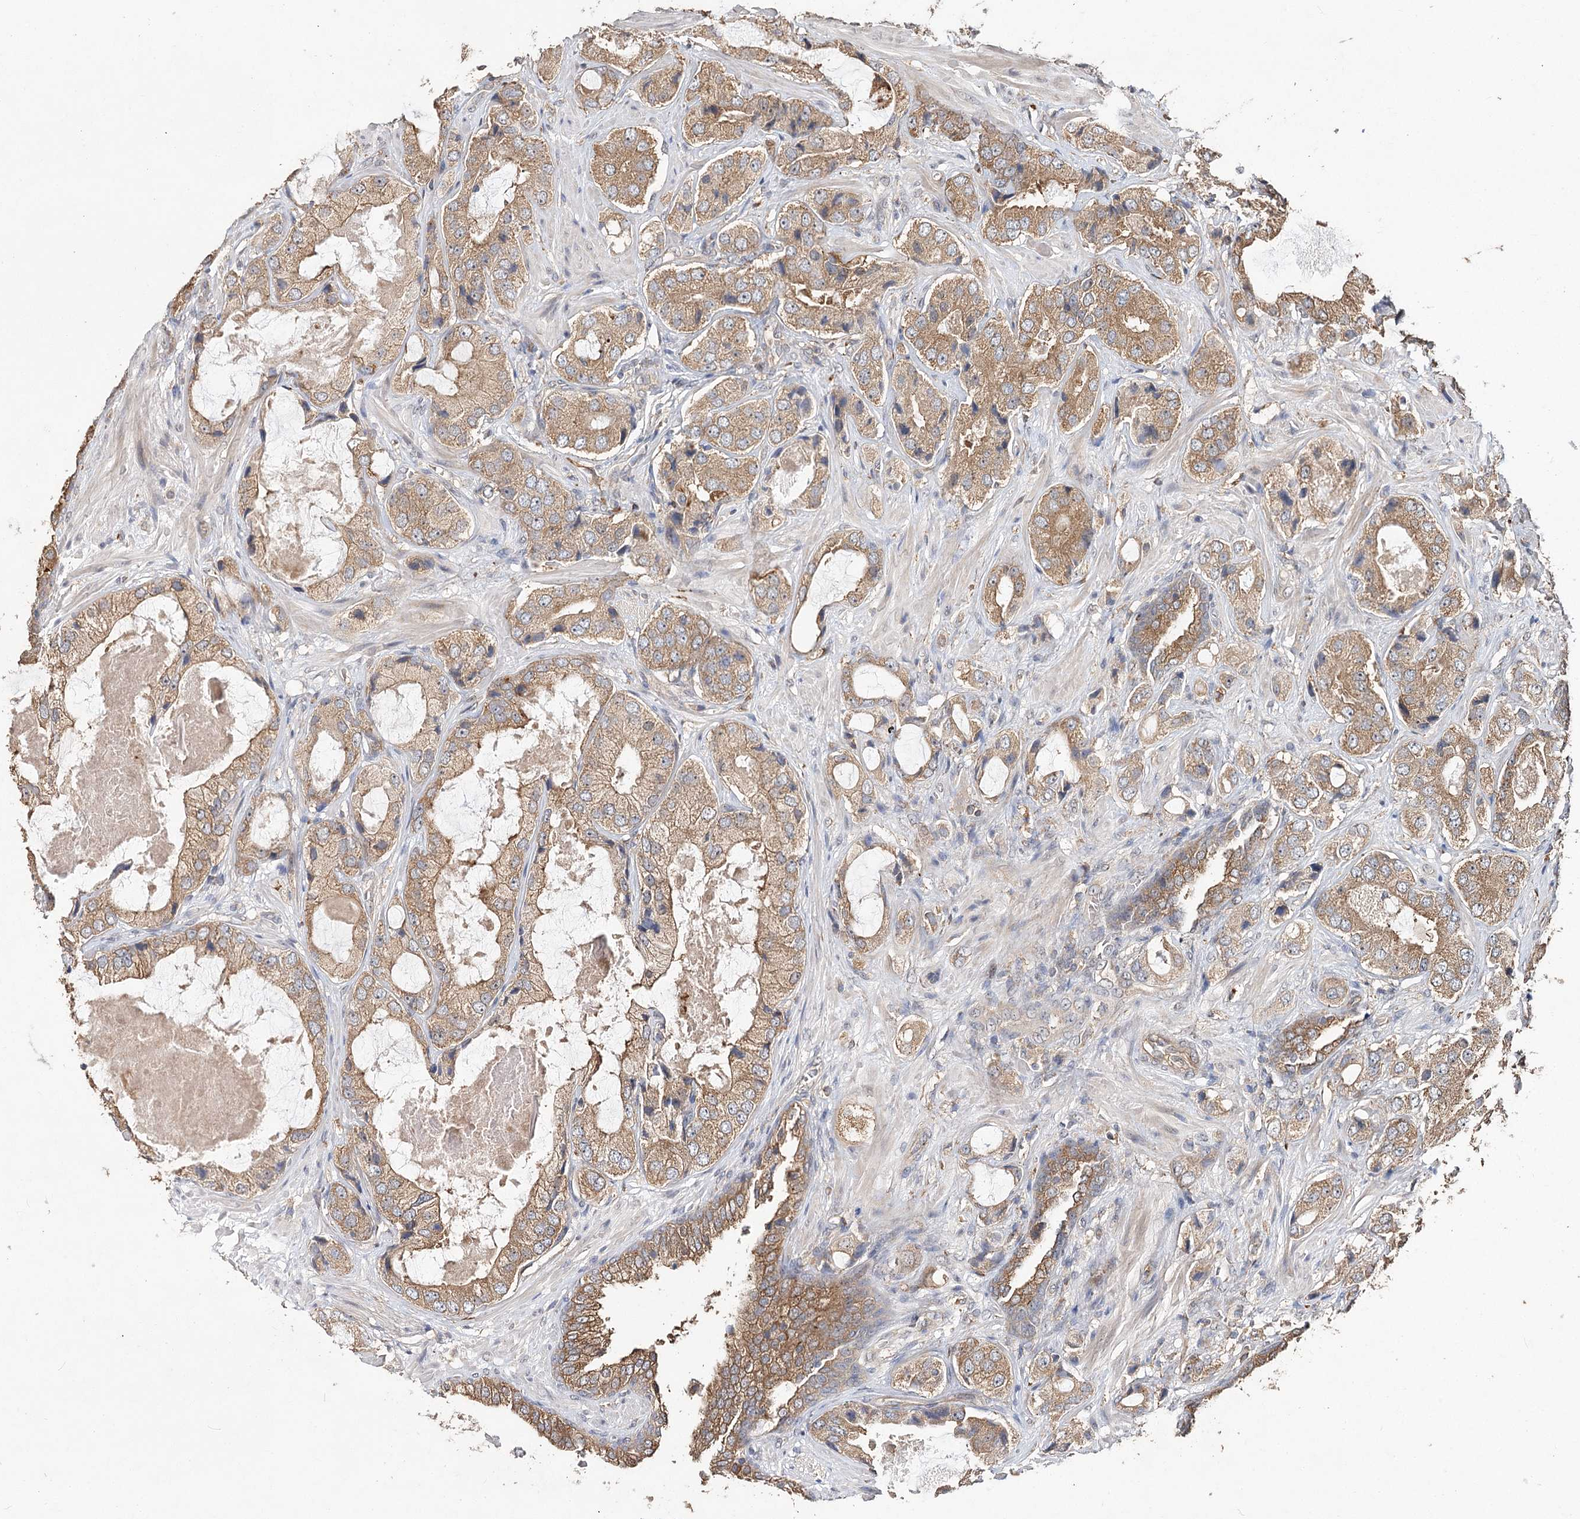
{"staining": {"intensity": "moderate", "quantity": ">75%", "location": "cytoplasmic/membranous"}, "tissue": "prostate cancer", "cell_type": "Tumor cells", "image_type": "cancer", "snomed": [{"axis": "morphology", "description": "Normal tissue, NOS"}, {"axis": "morphology", "description": "Adenocarcinoma, High grade"}, {"axis": "topography", "description": "Prostate"}, {"axis": "topography", "description": "Peripheral nerve tissue"}], "caption": "Immunohistochemical staining of prostate high-grade adenocarcinoma shows medium levels of moderate cytoplasmic/membranous protein expression in approximately >75% of tumor cells. The staining was performed using DAB, with brown indicating positive protein expression. Nuclei are stained blue with hematoxylin.", "gene": "DMXL1", "patient": {"sex": "male", "age": 59}}